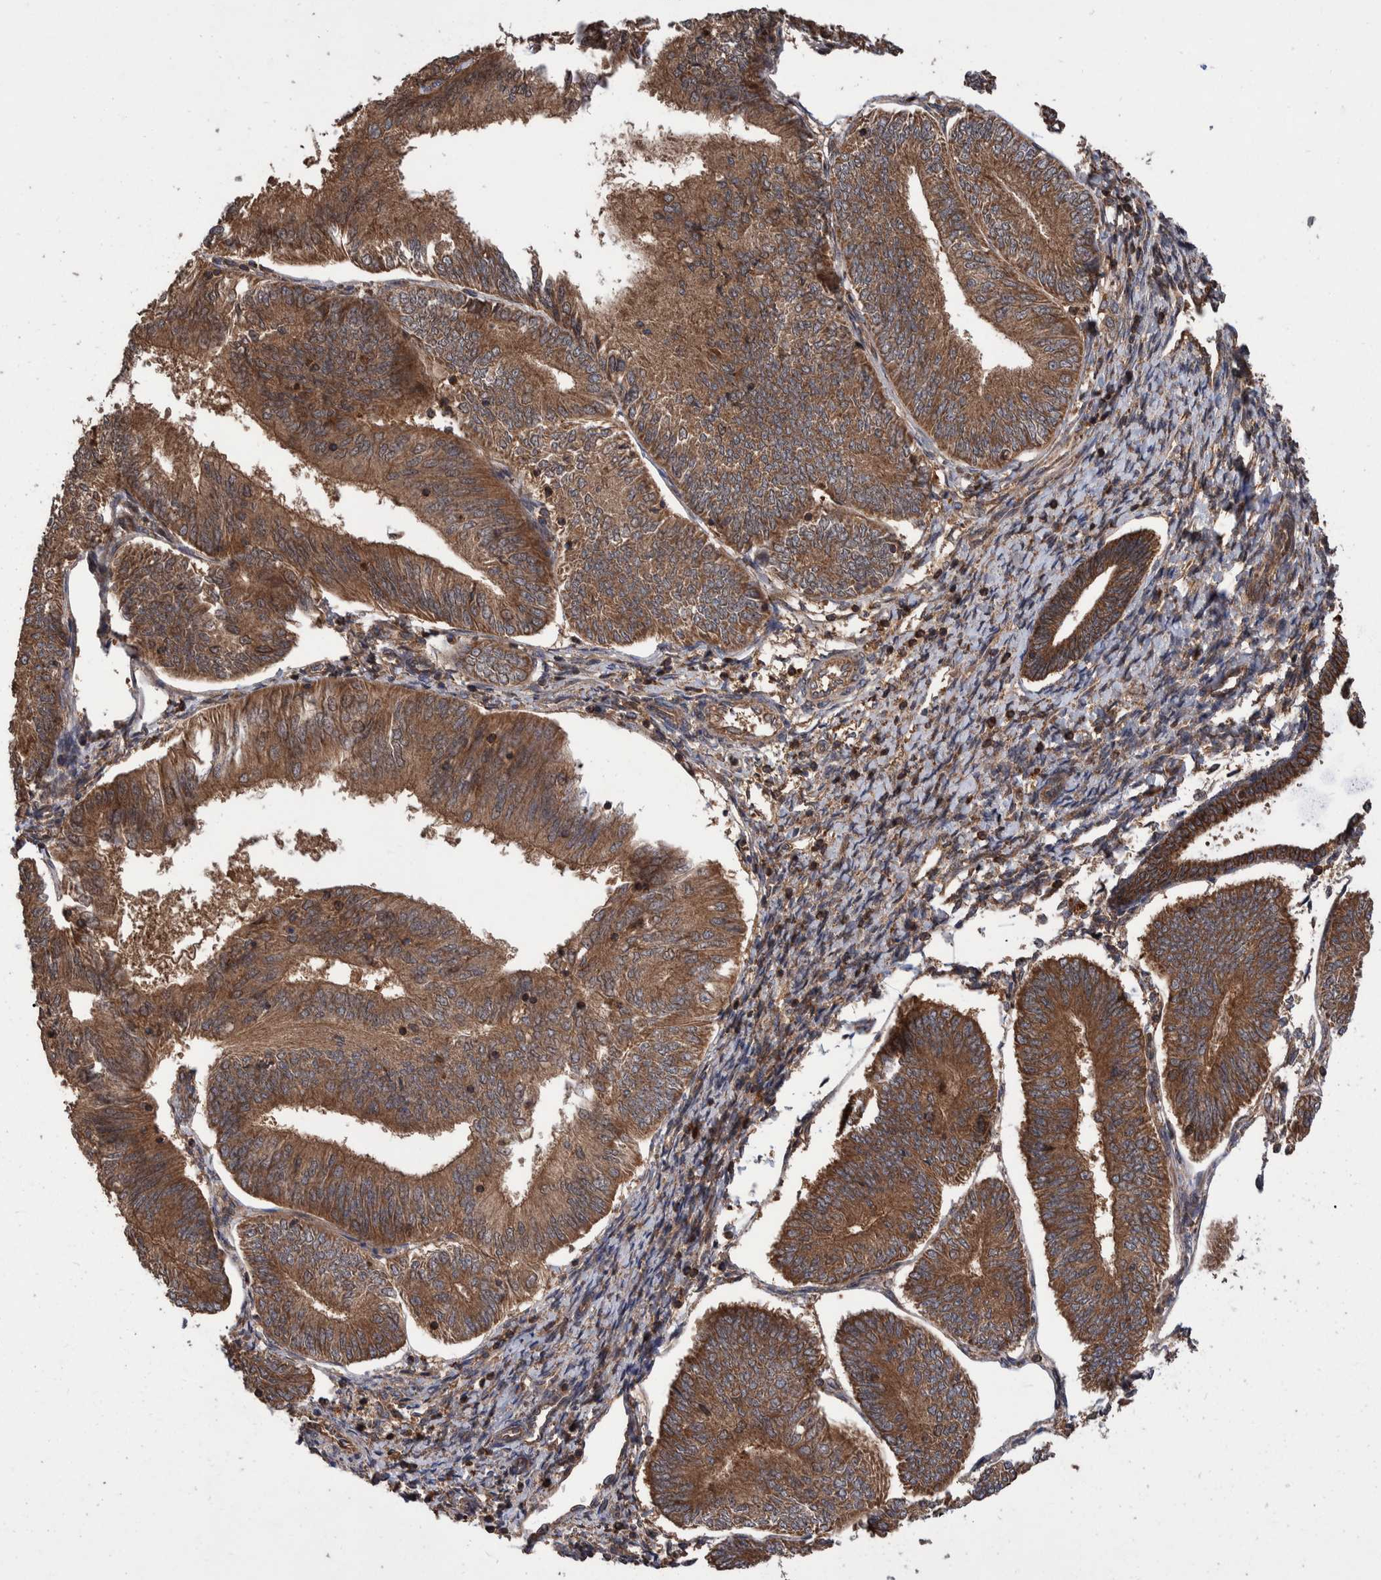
{"staining": {"intensity": "moderate", "quantity": ">75%", "location": "cytoplasmic/membranous"}, "tissue": "endometrial cancer", "cell_type": "Tumor cells", "image_type": "cancer", "snomed": [{"axis": "morphology", "description": "Adenocarcinoma, NOS"}, {"axis": "topography", "description": "Endometrium"}], "caption": "Human endometrial cancer (adenocarcinoma) stained for a protein (brown) reveals moderate cytoplasmic/membranous positive positivity in about >75% of tumor cells.", "gene": "VBP1", "patient": {"sex": "female", "age": 58}}